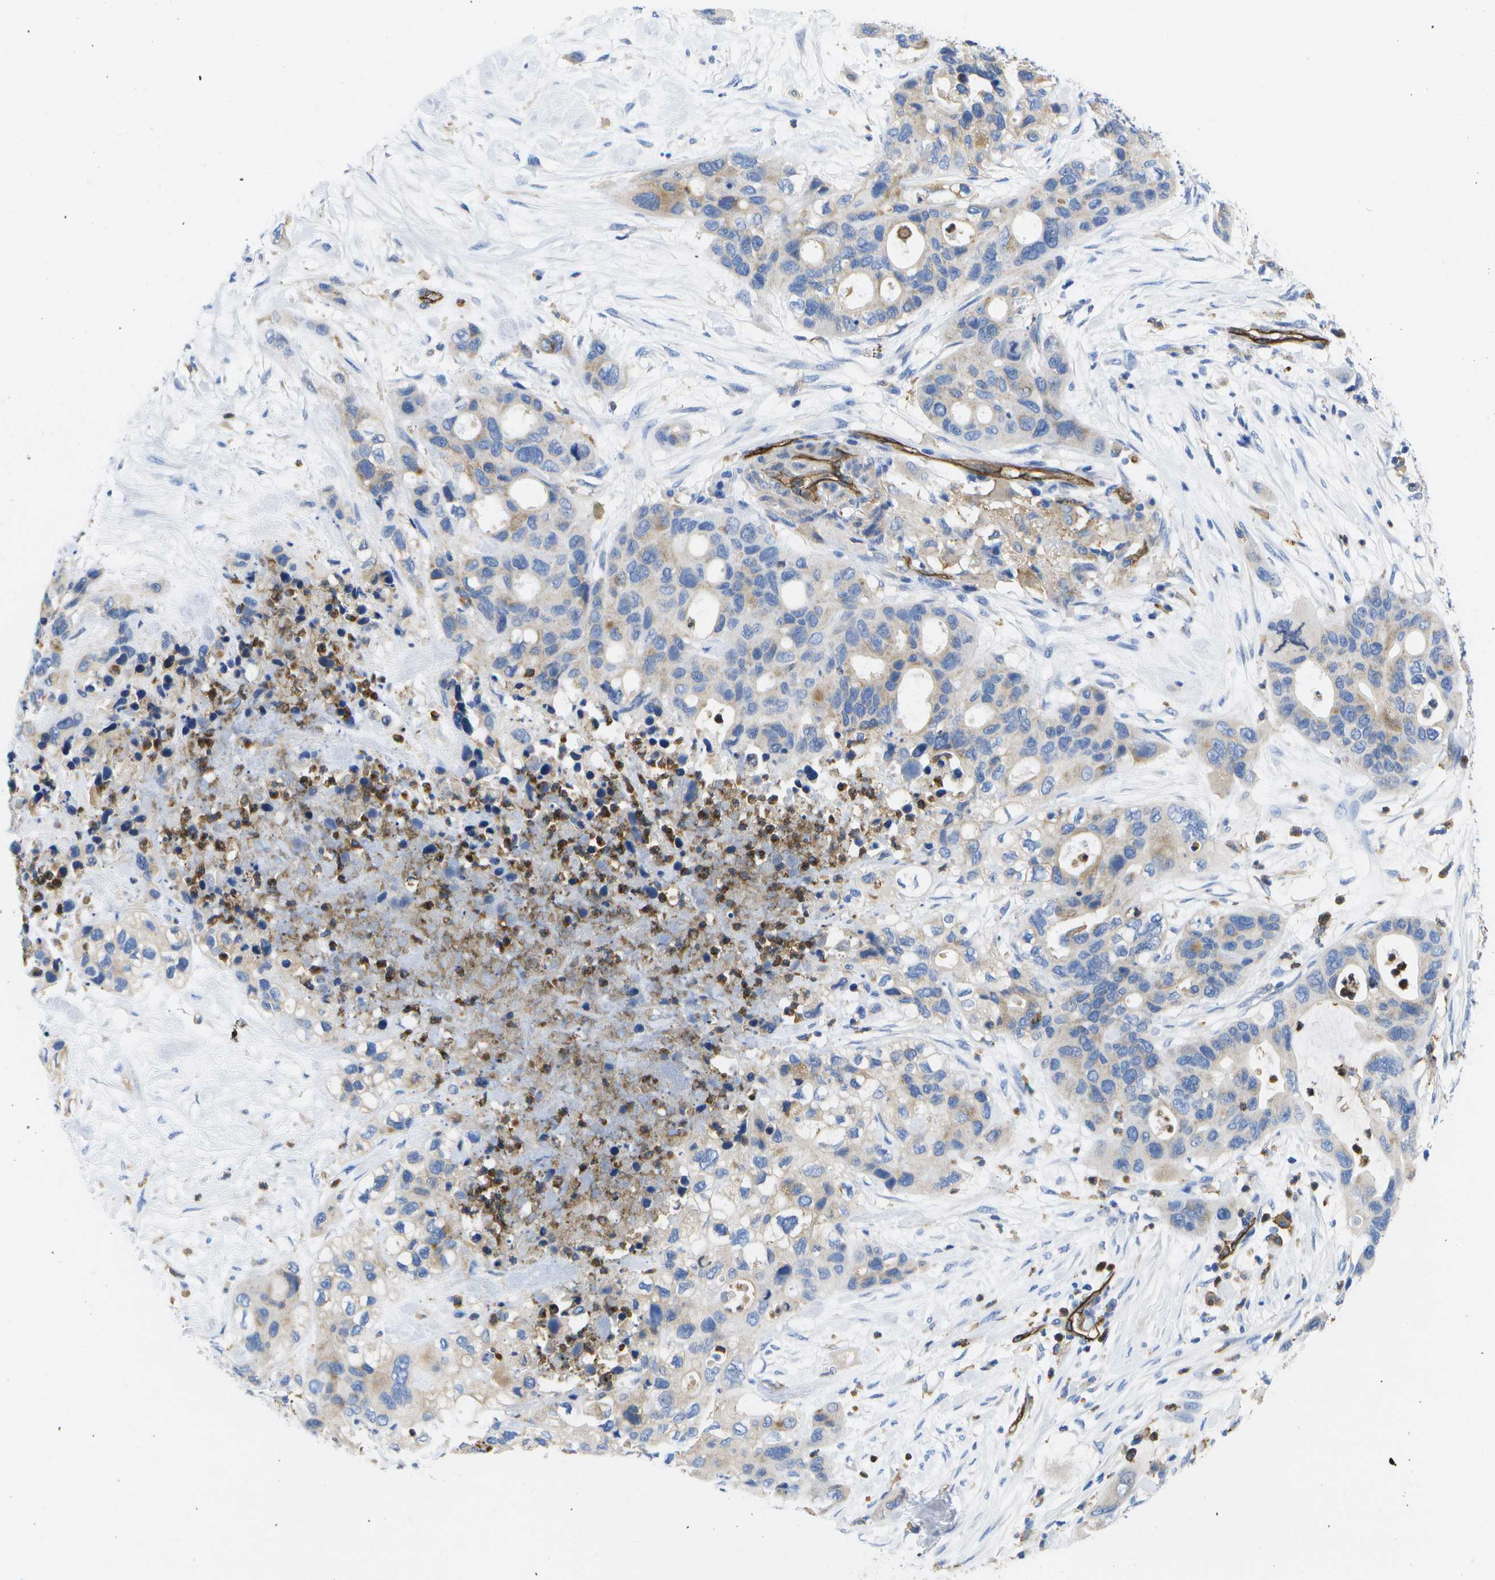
{"staining": {"intensity": "weak", "quantity": "<25%", "location": "cytoplasmic/membranous"}, "tissue": "pancreatic cancer", "cell_type": "Tumor cells", "image_type": "cancer", "snomed": [{"axis": "morphology", "description": "Adenocarcinoma, NOS"}, {"axis": "topography", "description": "Pancreas"}], "caption": "High power microscopy micrograph of an immunohistochemistry image of pancreatic adenocarcinoma, revealing no significant staining in tumor cells.", "gene": "DYSF", "patient": {"sex": "female", "age": 71}}